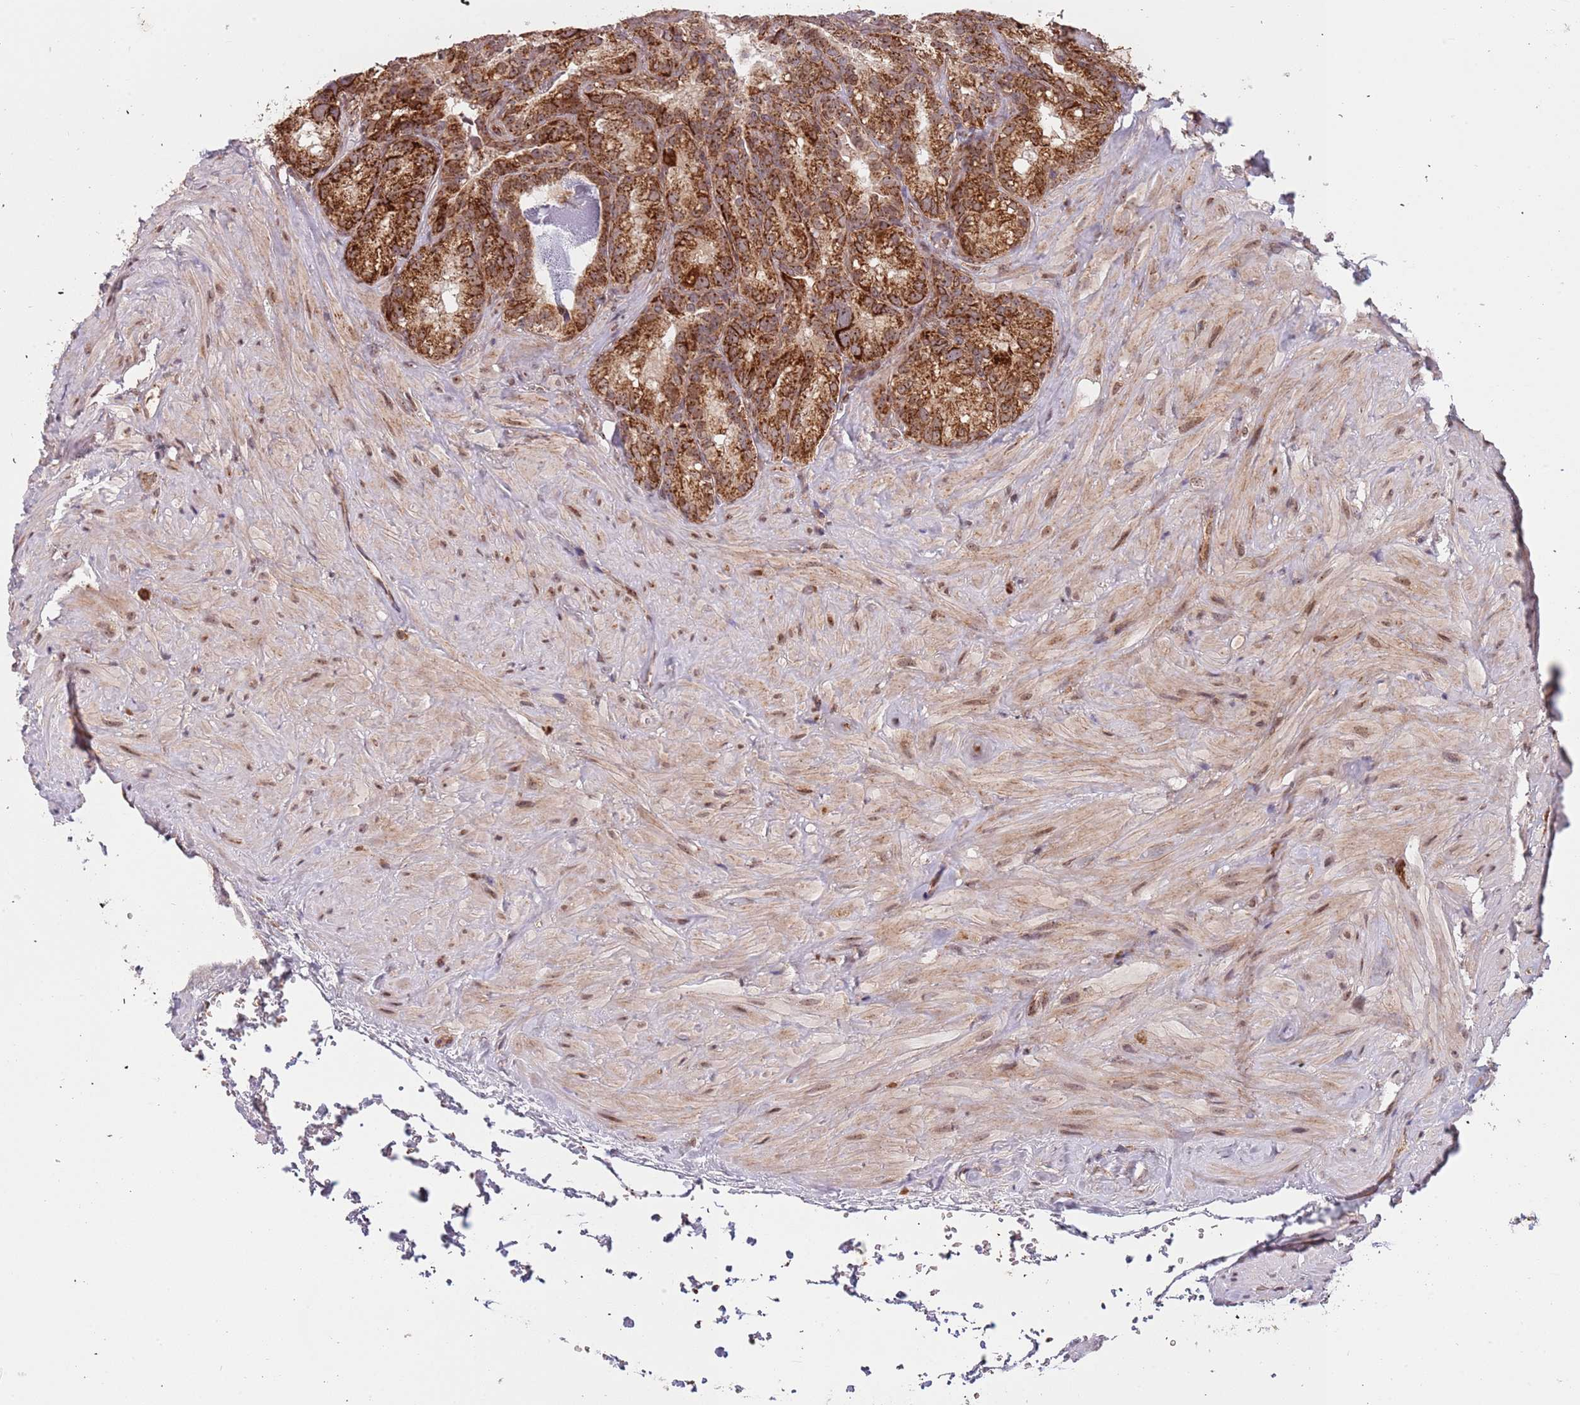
{"staining": {"intensity": "moderate", "quantity": ">75%", "location": "cytoplasmic/membranous"}, "tissue": "seminal vesicle", "cell_type": "Glandular cells", "image_type": "normal", "snomed": [{"axis": "morphology", "description": "Normal tissue, NOS"}, {"axis": "topography", "description": "Seminal veicle"}], "caption": "Immunohistochemical staining of unremarkable human seminal vesicle reveals medium levels of moderate cytoplasmic/membranous staining in approximately >75% of glandular cells.", "gene": "DCHS1", "patient": {"sex": "male", "age": 62}}